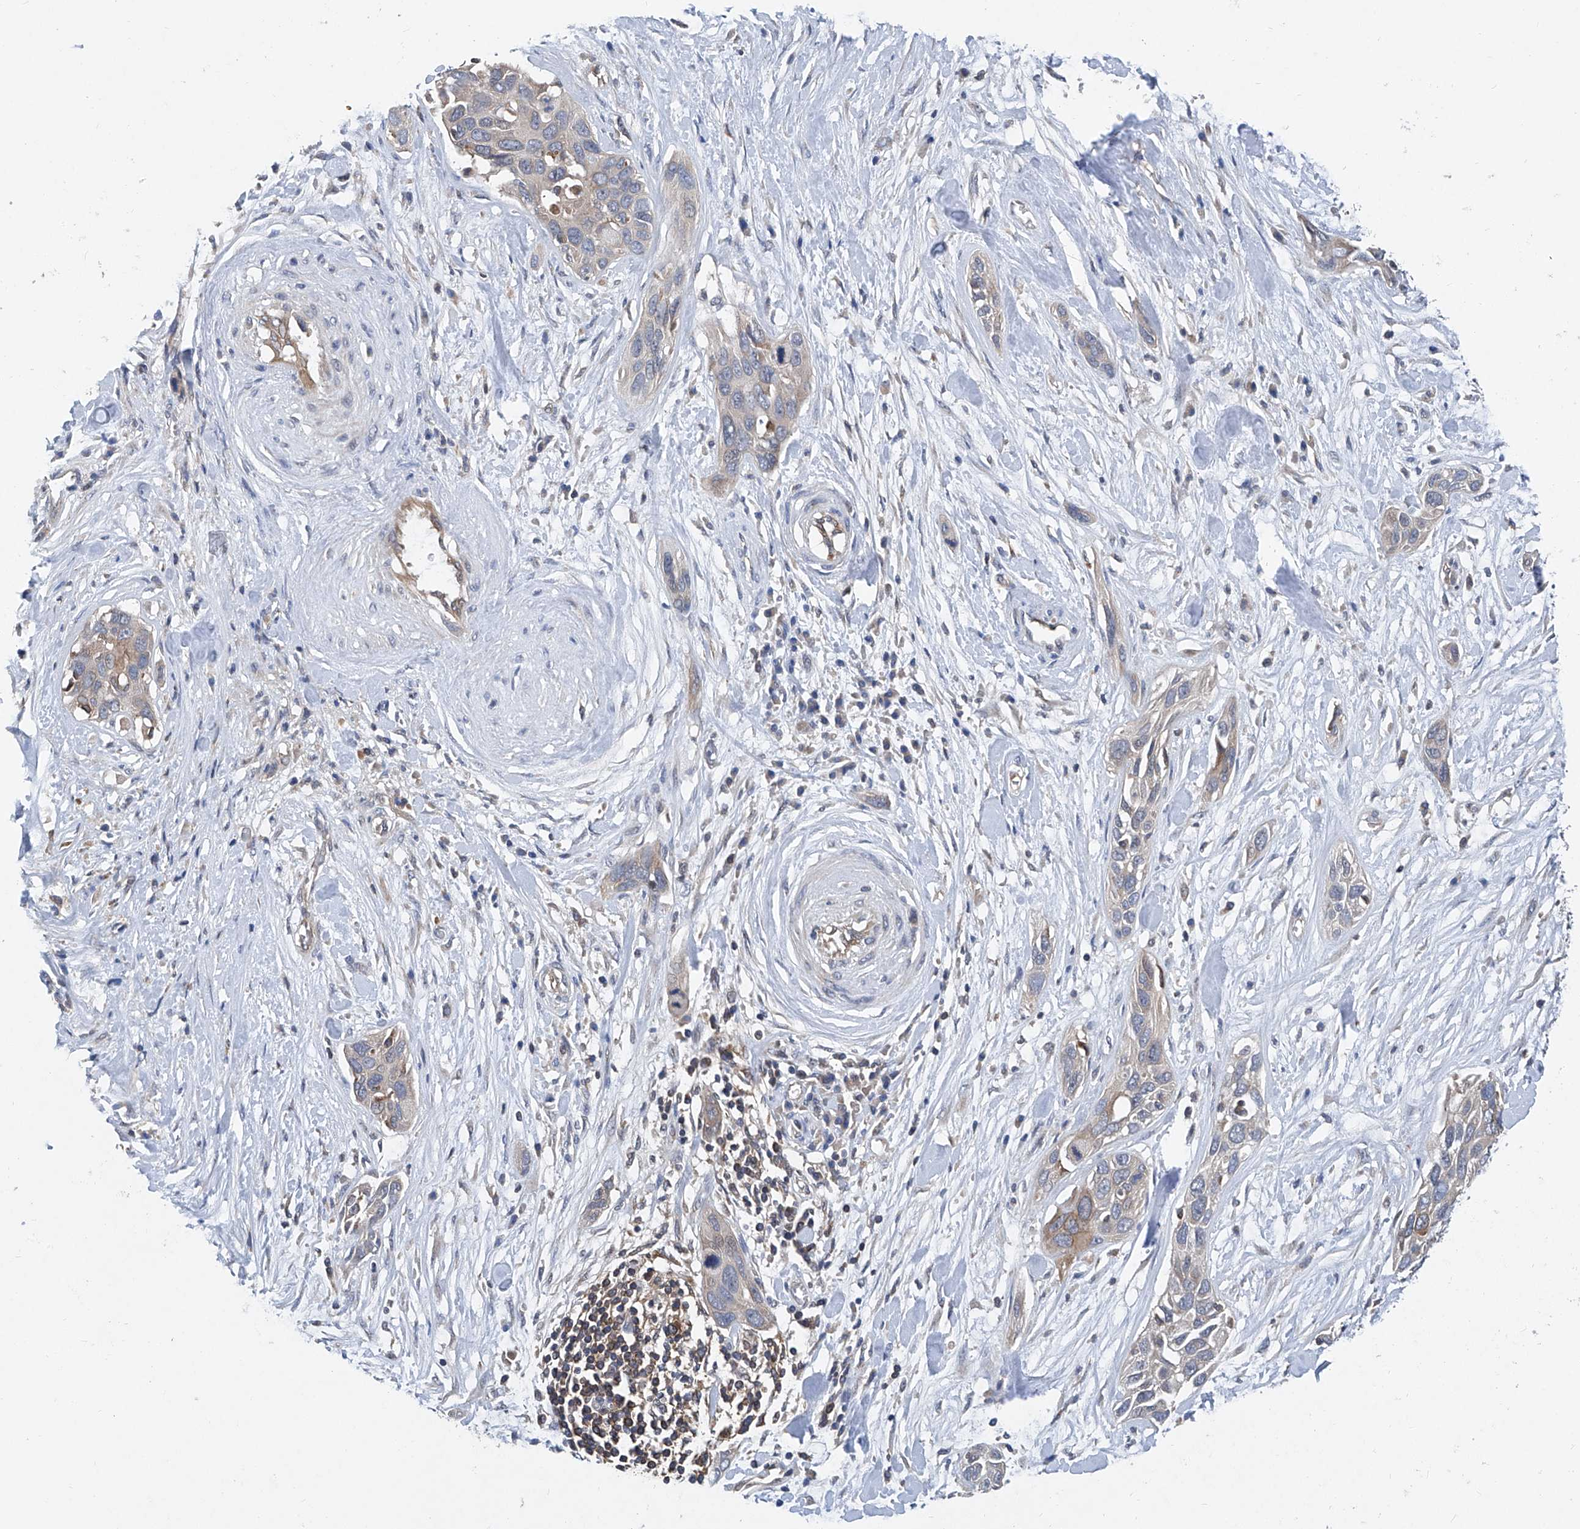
{"staining": {"intensity": "weak", "quantity": "<25%", "location": "cytoplasmic/membranous"}, "tissue": "pancreatic cancer", "cell_type": "Tumor cells", "image_type": "cancer", "snomed": [{"axis": "morphology", "description": "Adenocarcinoma, NOS"}, {"axis": "topography", "description": "Pancreas"}], "caption": "Tumor cells are negative for protein expression in human pancreatic adenocarcinoma.", "gene": "TRIM38", "patient": {"sex": "female", "age": 60}}